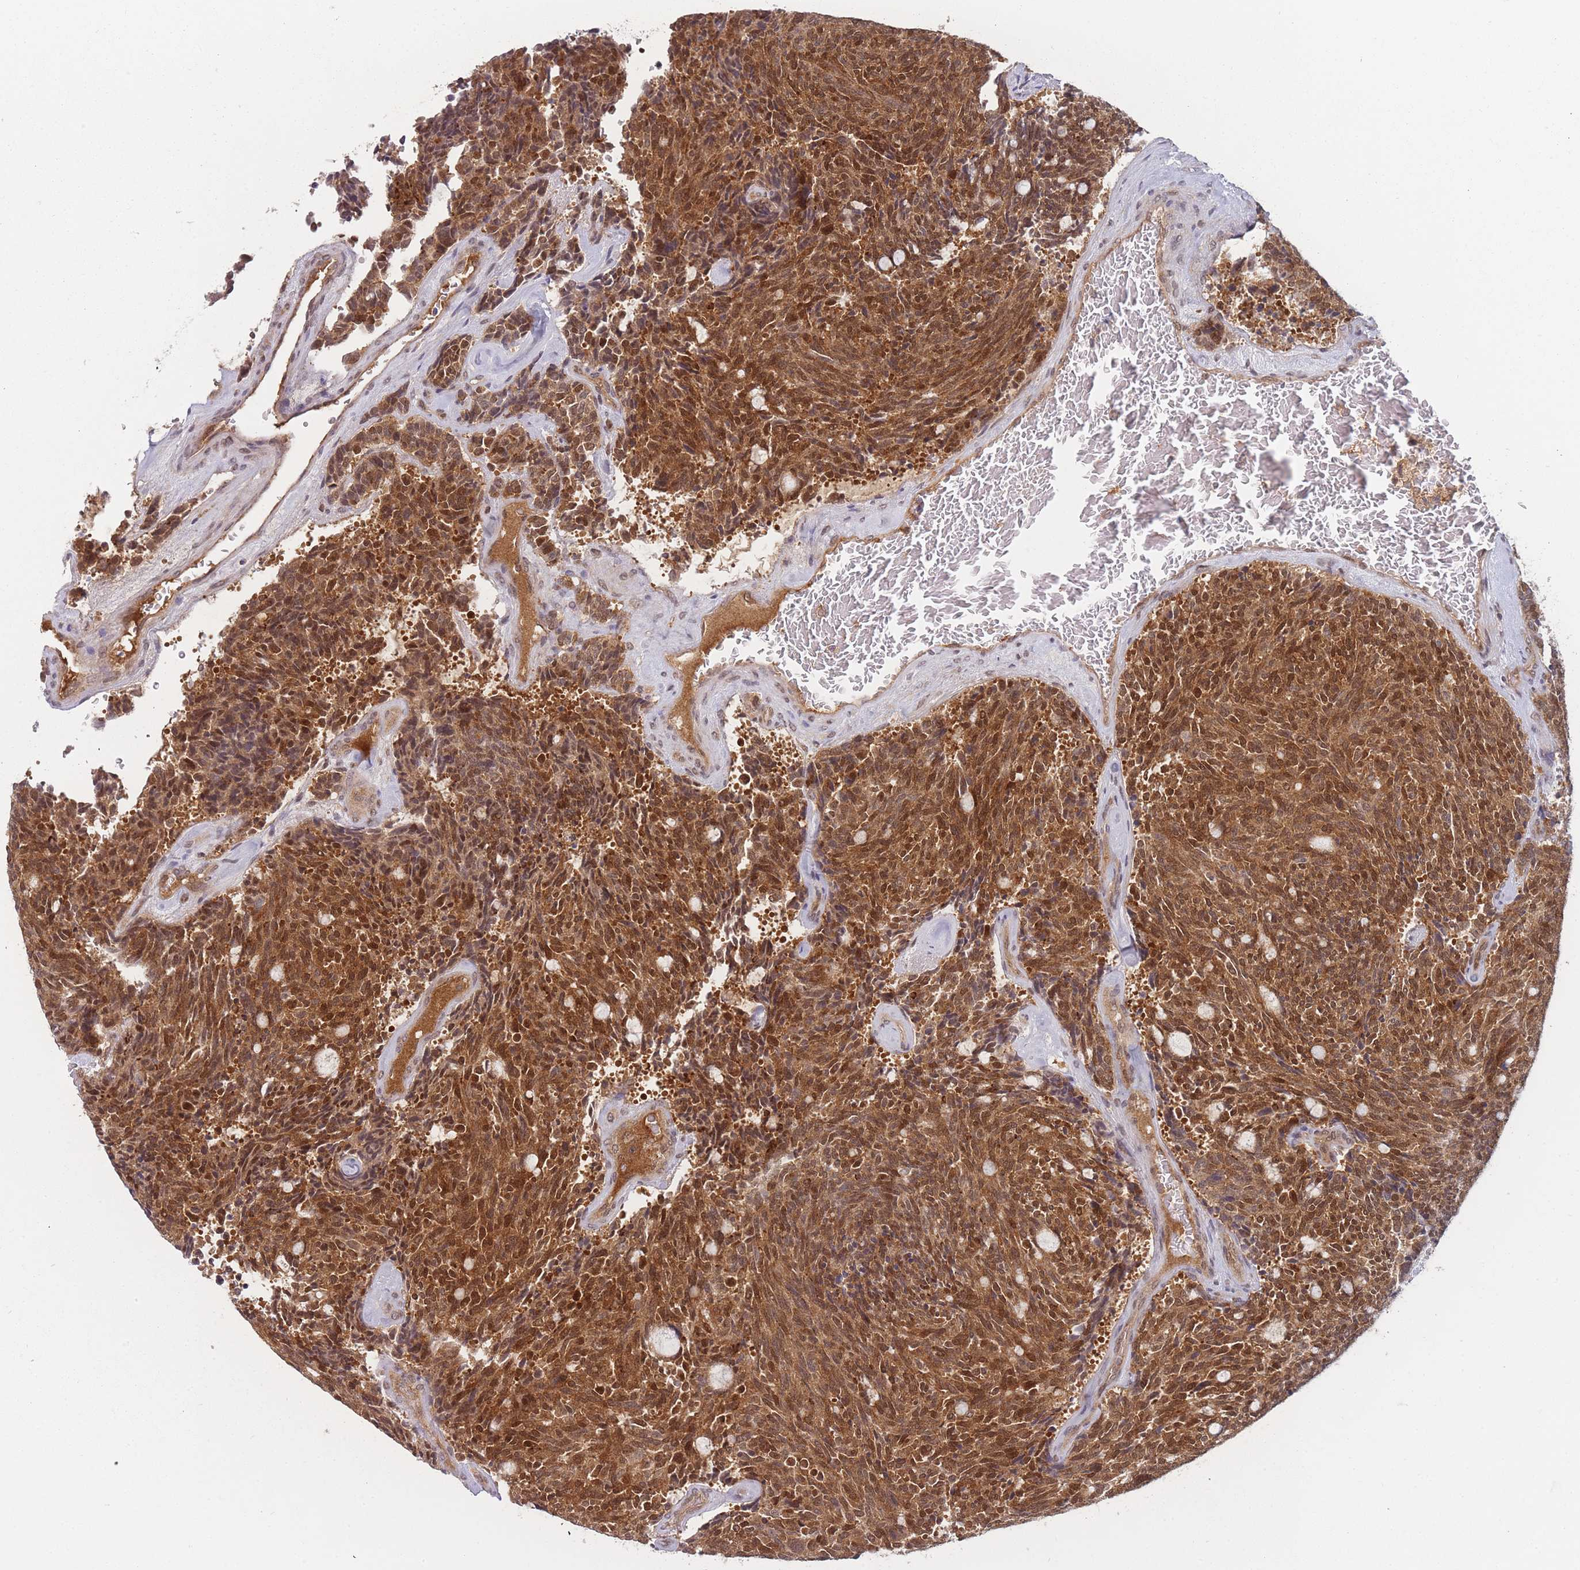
{"staining": {"intensity": "strong", "quantity": ">75%", "location": "cytoplasmic/membranous,nuclear"}, "tissue": "carcinoid", "cell_type": "Tumor cells", "image_type": "cancer", "snomed": [{"axis": "morphology", "description": "Carcinoid, malignant, NOS"}, {"axis": "topography", "description": "Pancreas"}], "caption": "The image exhibits immunohistochemical staining of carcinoid (malignant). There is strong cytoplasmic/membranous and nuclear expression is identified in about >75% of tumor cells. (IHC, brightfield microscopy, high magnification).", "gene": "MRI1", "patient": {"sex": "female", "age": 54}}